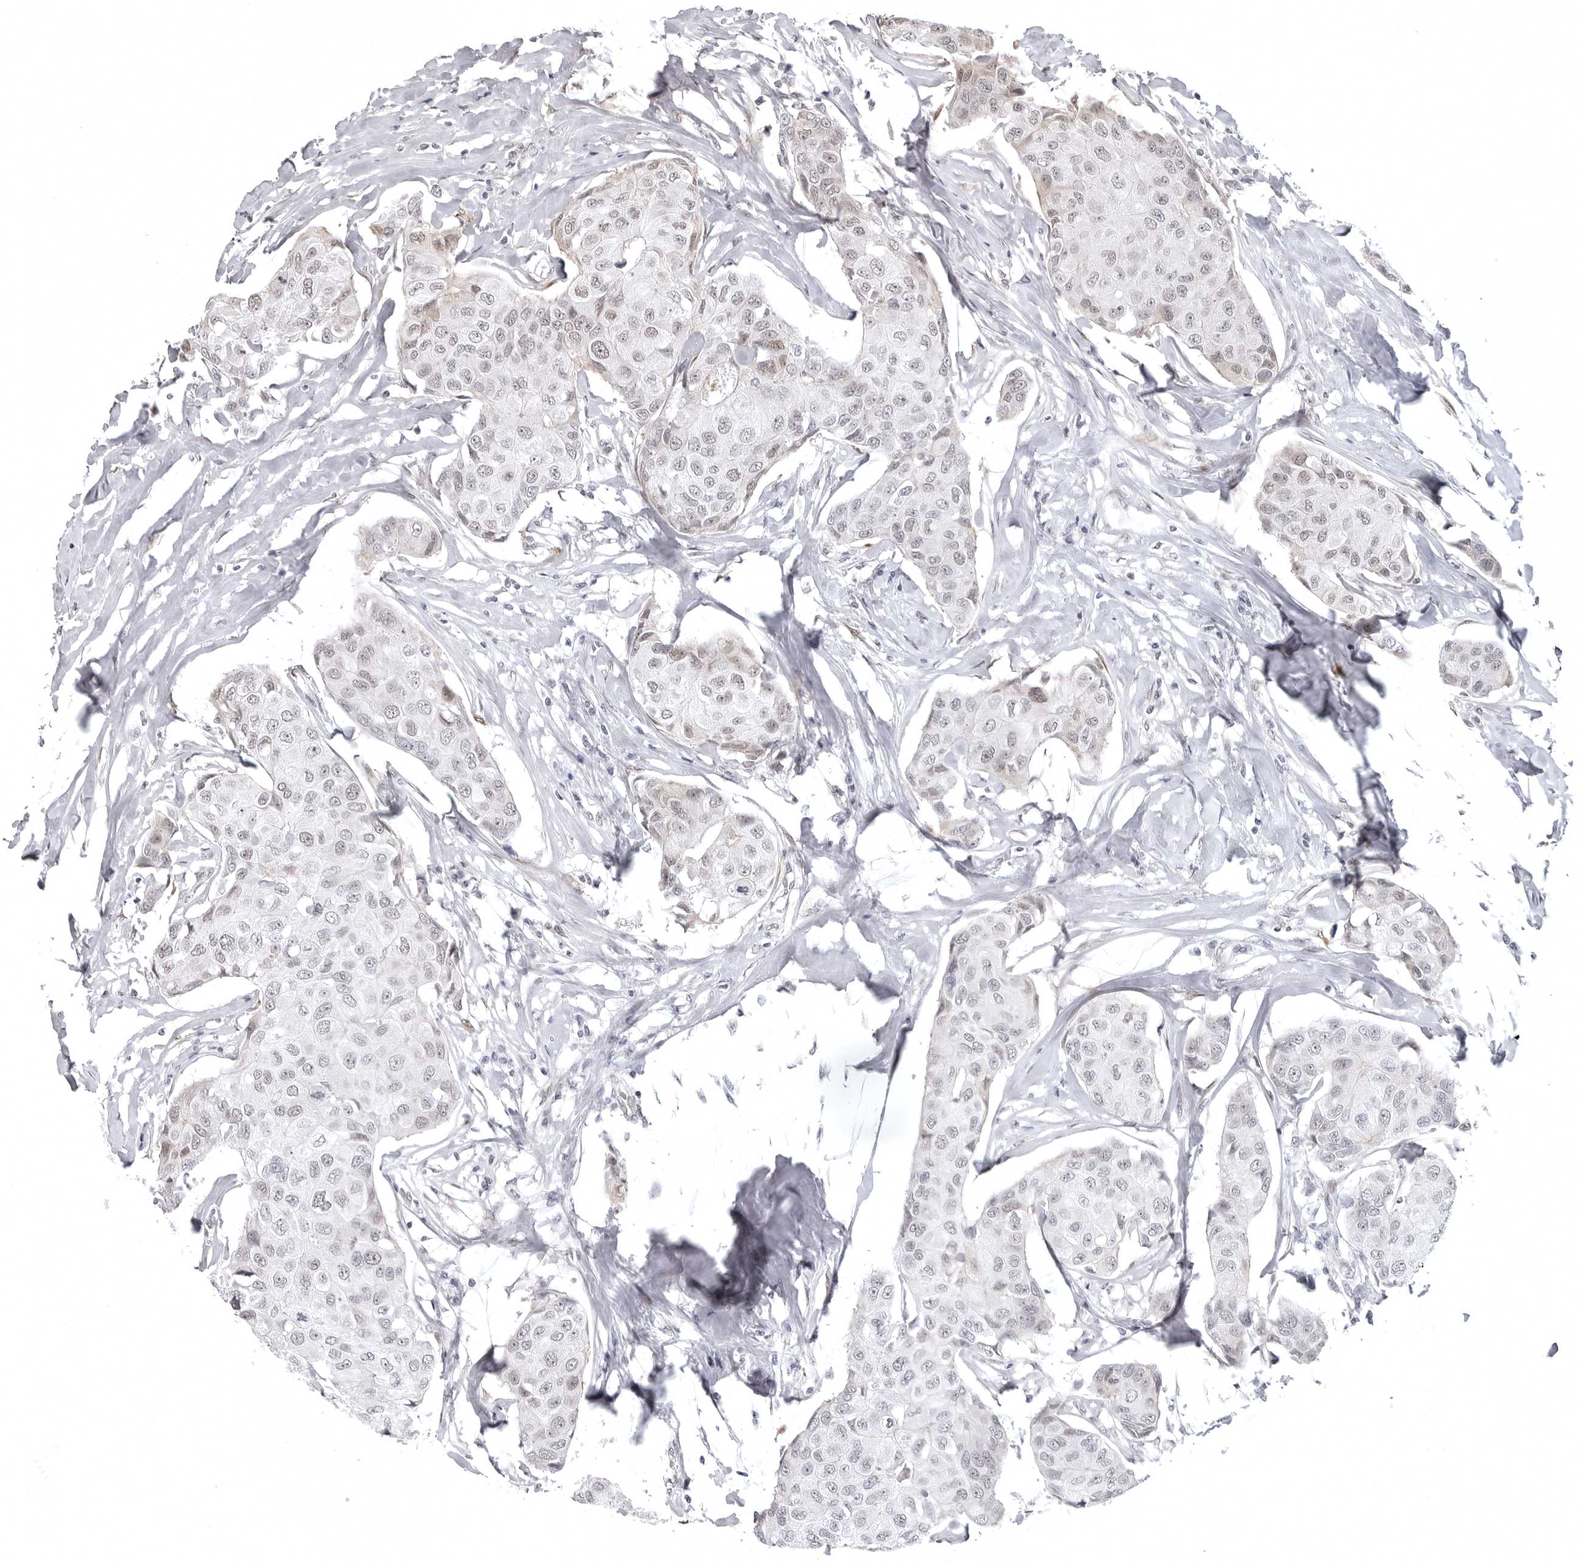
{"staining": {"intensity": "weak", "quantity": "<25%", "location": "nuclear"}, "tissue": "breast cancer", "cell_type": "Tumor cells", "image_type": "cancer", "snomed": [{"axis": "morphology", "description": "Duct carcinoma"}, {"axis": "topography", "description": "Breast"}], "caption": "The image shows no significant staining in tumor cells of breast infiltrating ductal carcinoma. (Immunohistochemistry (ihc), brightfield microscopy, high magnification).", "gene": "PHF3", "patient": {"sex": "female", "age": 80}}